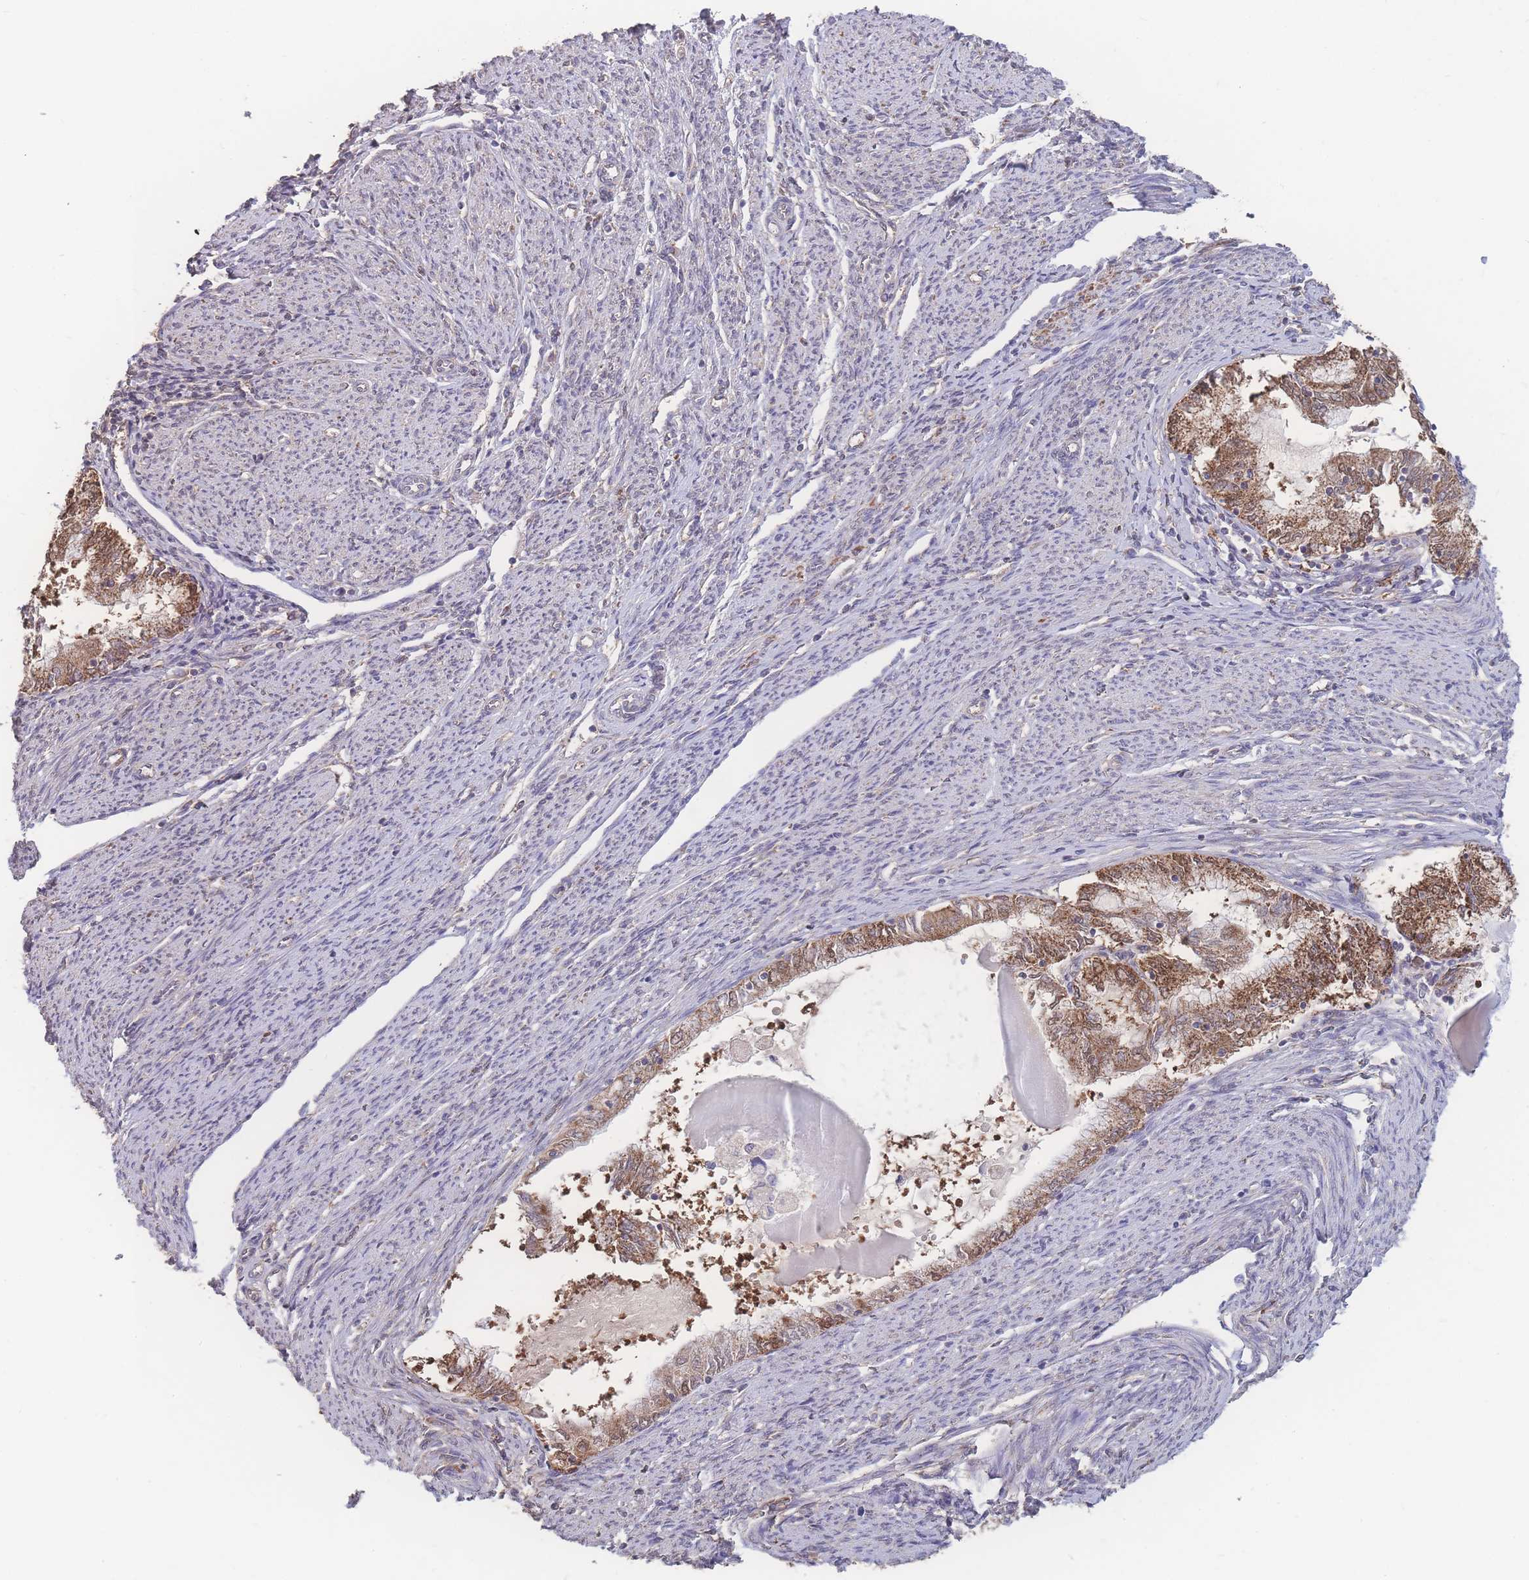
{"staining": {"intensity": "moderate", "quantity": ">75%", "location": "cytoplasmic/membranous"}, "tissue": "endometrial cancer", "cell_type": "Tumor cells", "image_type": "cancer", "snomed": [{"axis": "morphology", "description": "Adenocarcinoma, NOS"}, {"axis": "topography", "description": "Endometrium"}], "caption": "The photomicrograph demonstrates staining of endometrial adenocarcinoma, revealing moderate cytoplasmic/membranous protein staining (brown color) within tumor cells. The staining was performed using DAB (3,3'-diaminobenzidine), with brown indicating positive protein expression. Nuclei are stained blue with hematoxylin.", "gene": "GIPR", "patient": {"sex": "female", "age": 79}}